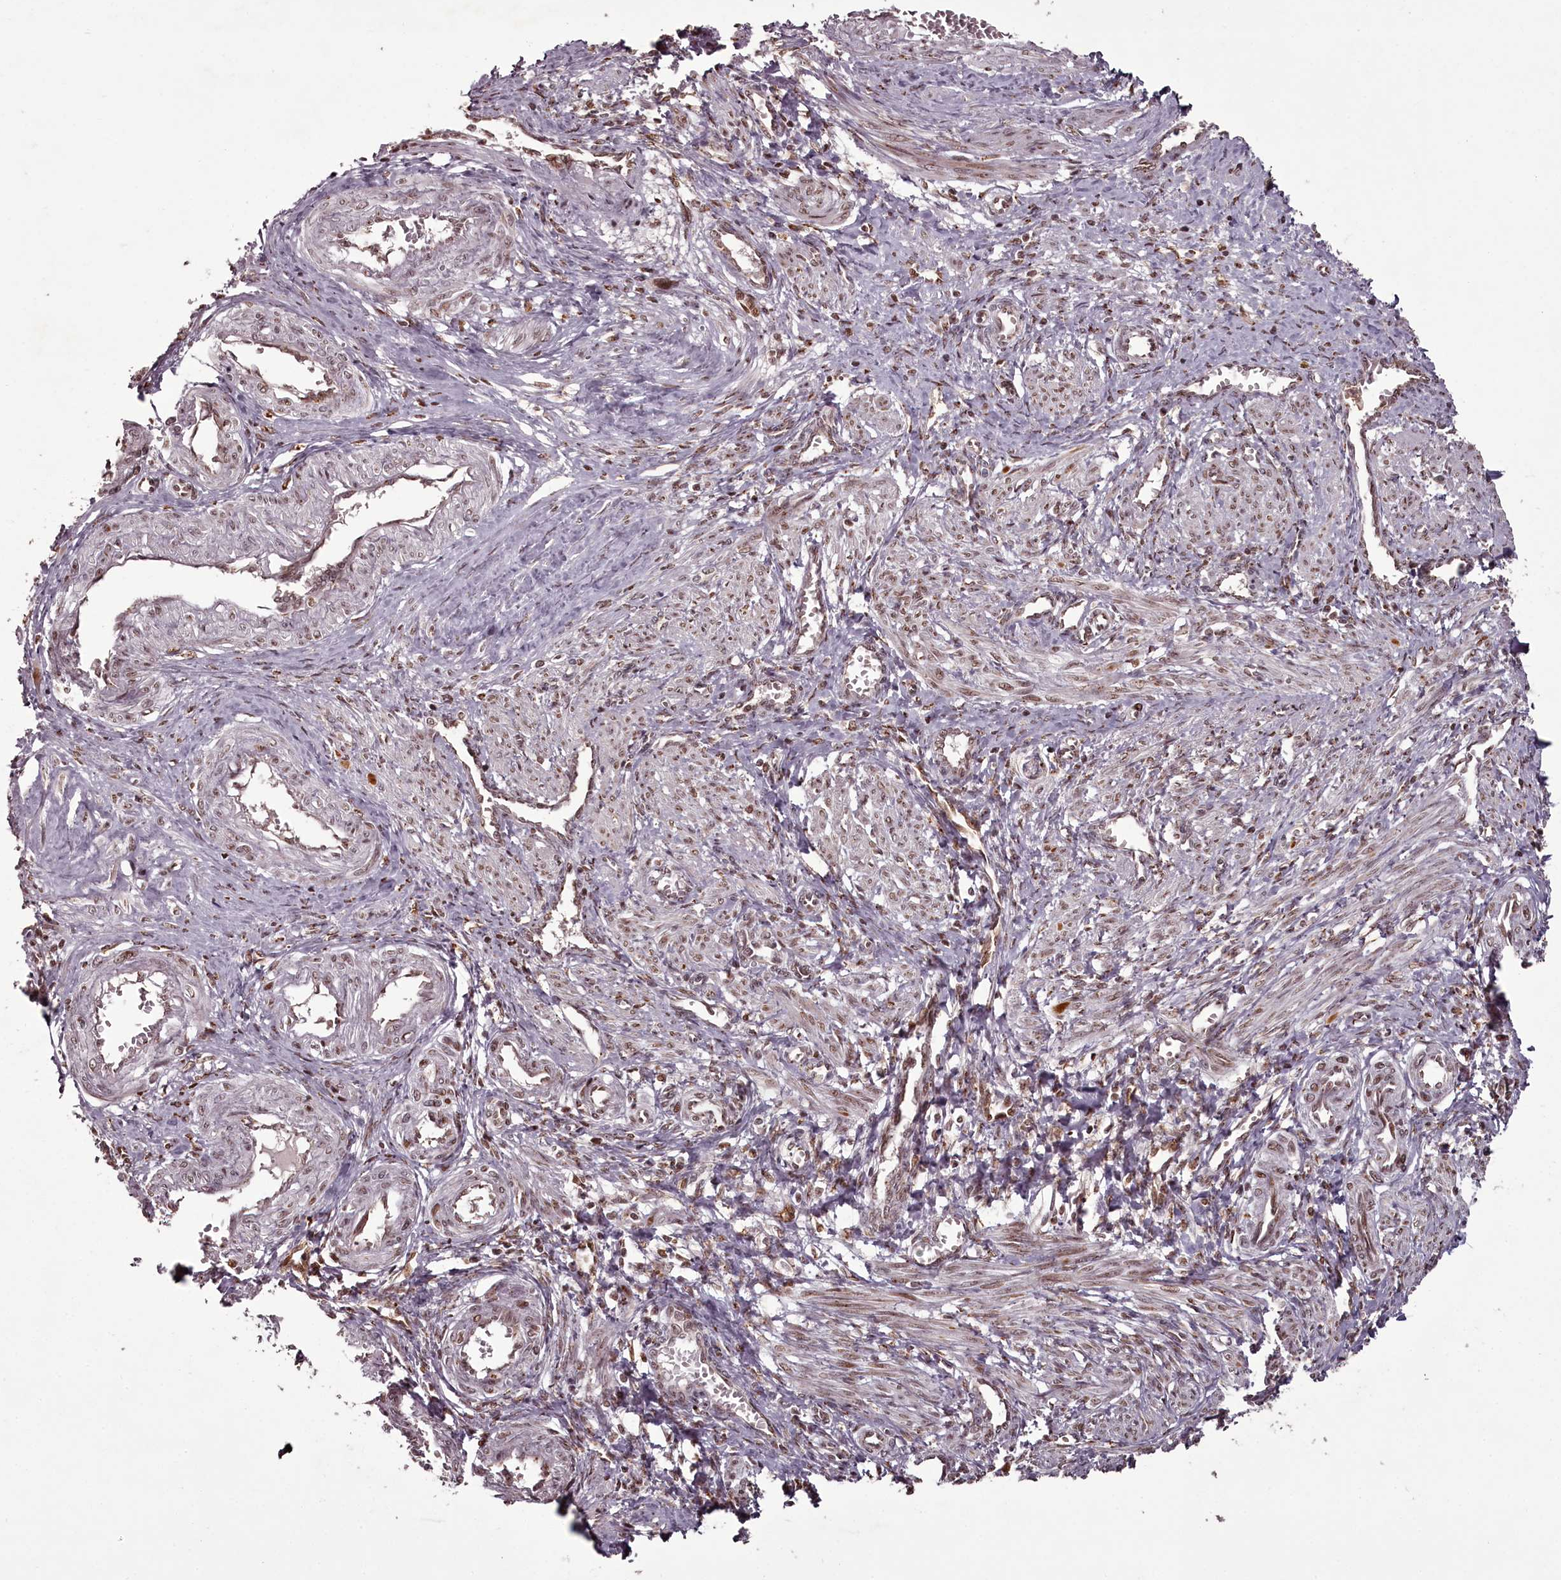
{"staining": {"intensity": "moderate", "quantity": ">75%", "location": "nuclear"}, "tissue": "smooth muscle", "cell_type": "Smooth muscle cells", "image_type": "normal", "snomed": [{"axis": "morphology", "description": "Normal tissue, NOS"}, {"axis": "topography", "description": "Endometrium"}], "caption": "Human smooth muscle stained for a protein (brown) displays moderate nuclear positive staining in about >75% of smooth muscle cells.", "gene": "CEP83", "patient": {"sex": "female", "age": 33}}